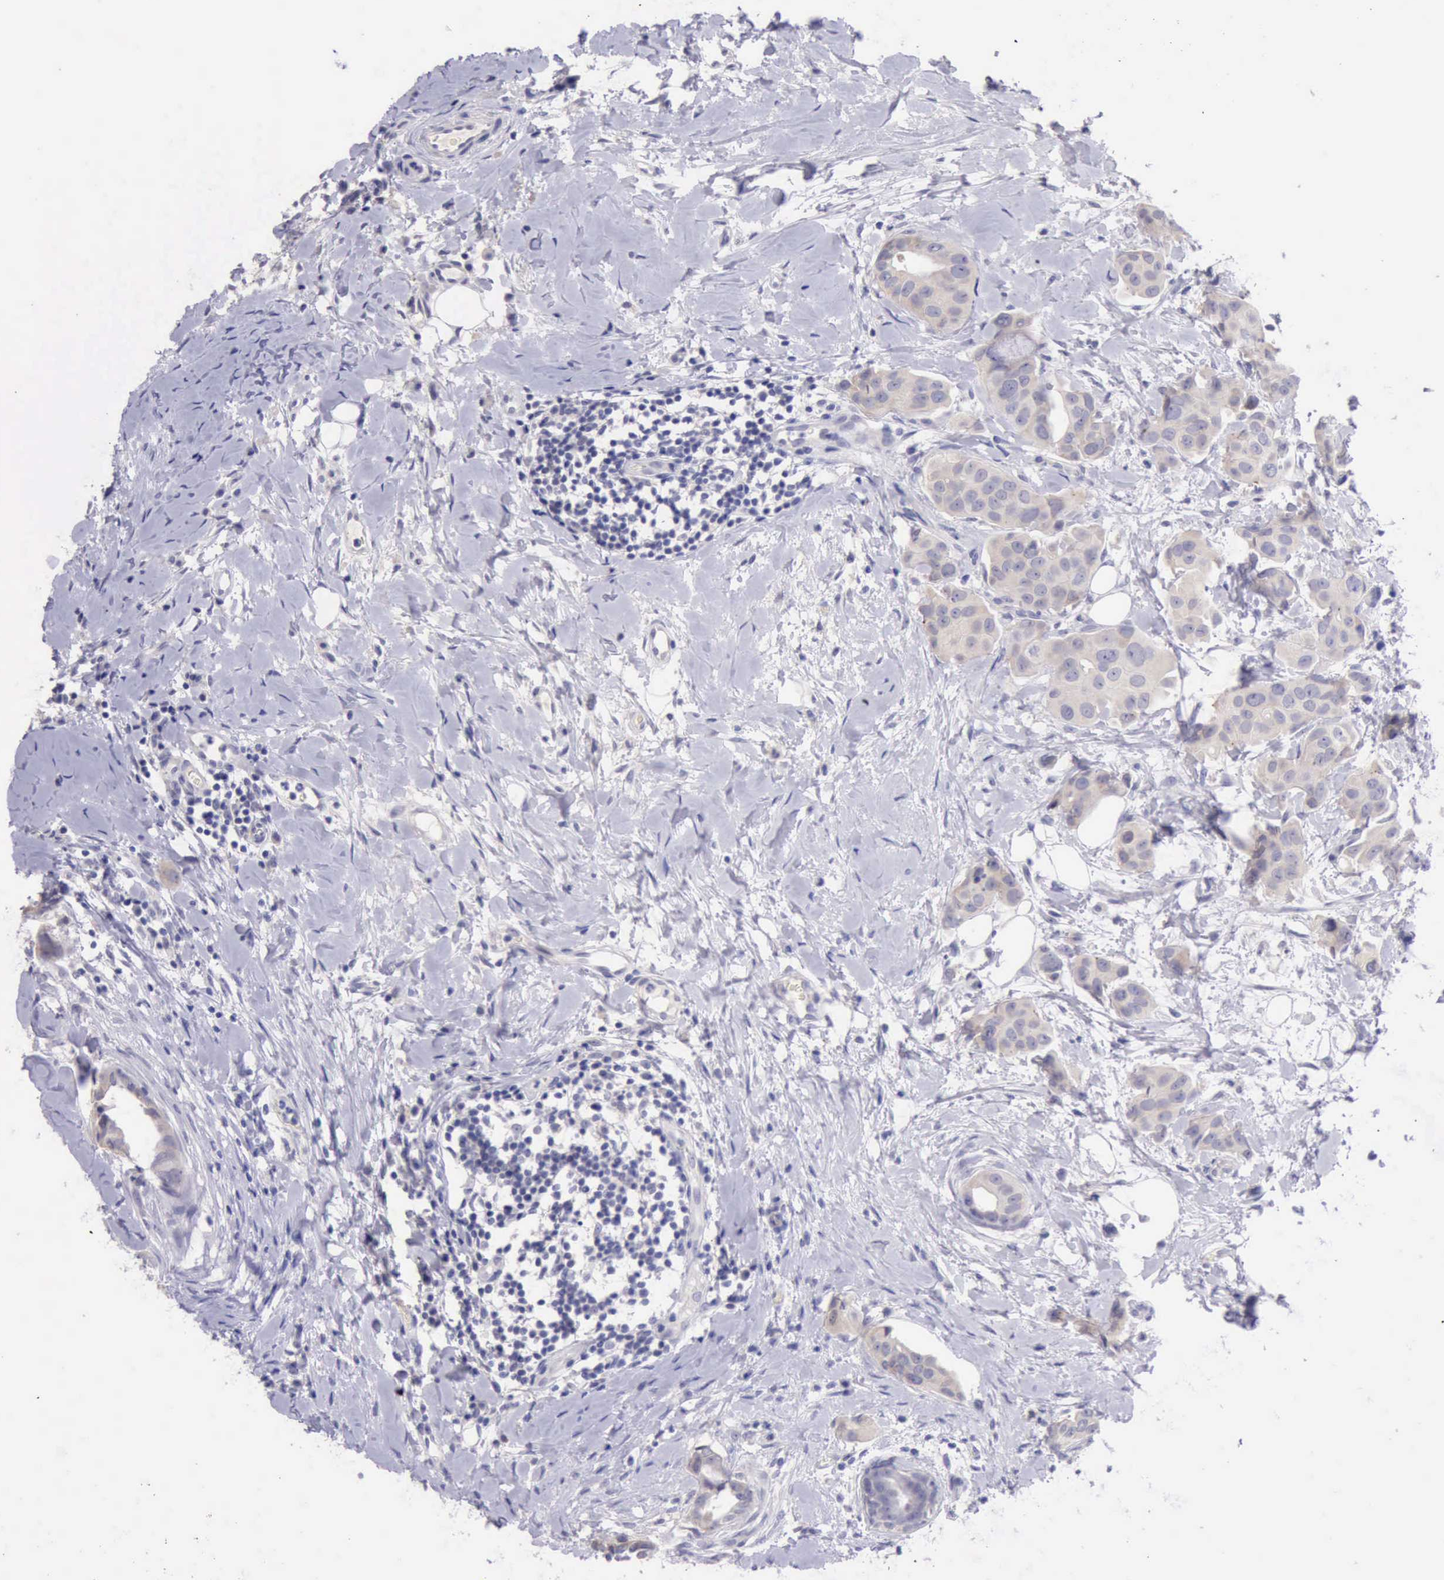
{"staining": {"intensity": "weak", "quantity": ">75%", "location": "cytoplasmic/membranous"}, "tissue": "breast cancer", "cell_type": "Tumor cells", "image_type": "cancer", "snomed": [{"axis": "morphology", "description": "Duct carcinoma"}, {"axis": "topography", "description": "Breast"}], "caption": "IHC (DAB (3,3'-diaminobenzidine)) staining of human breast intraductal carcinoma demonstrates weak cytoplasmic/membranous protein staining in about >75% of tumor cells.", "gene": "LRFN5", "patient": {"sex": "female", "age": 40}}